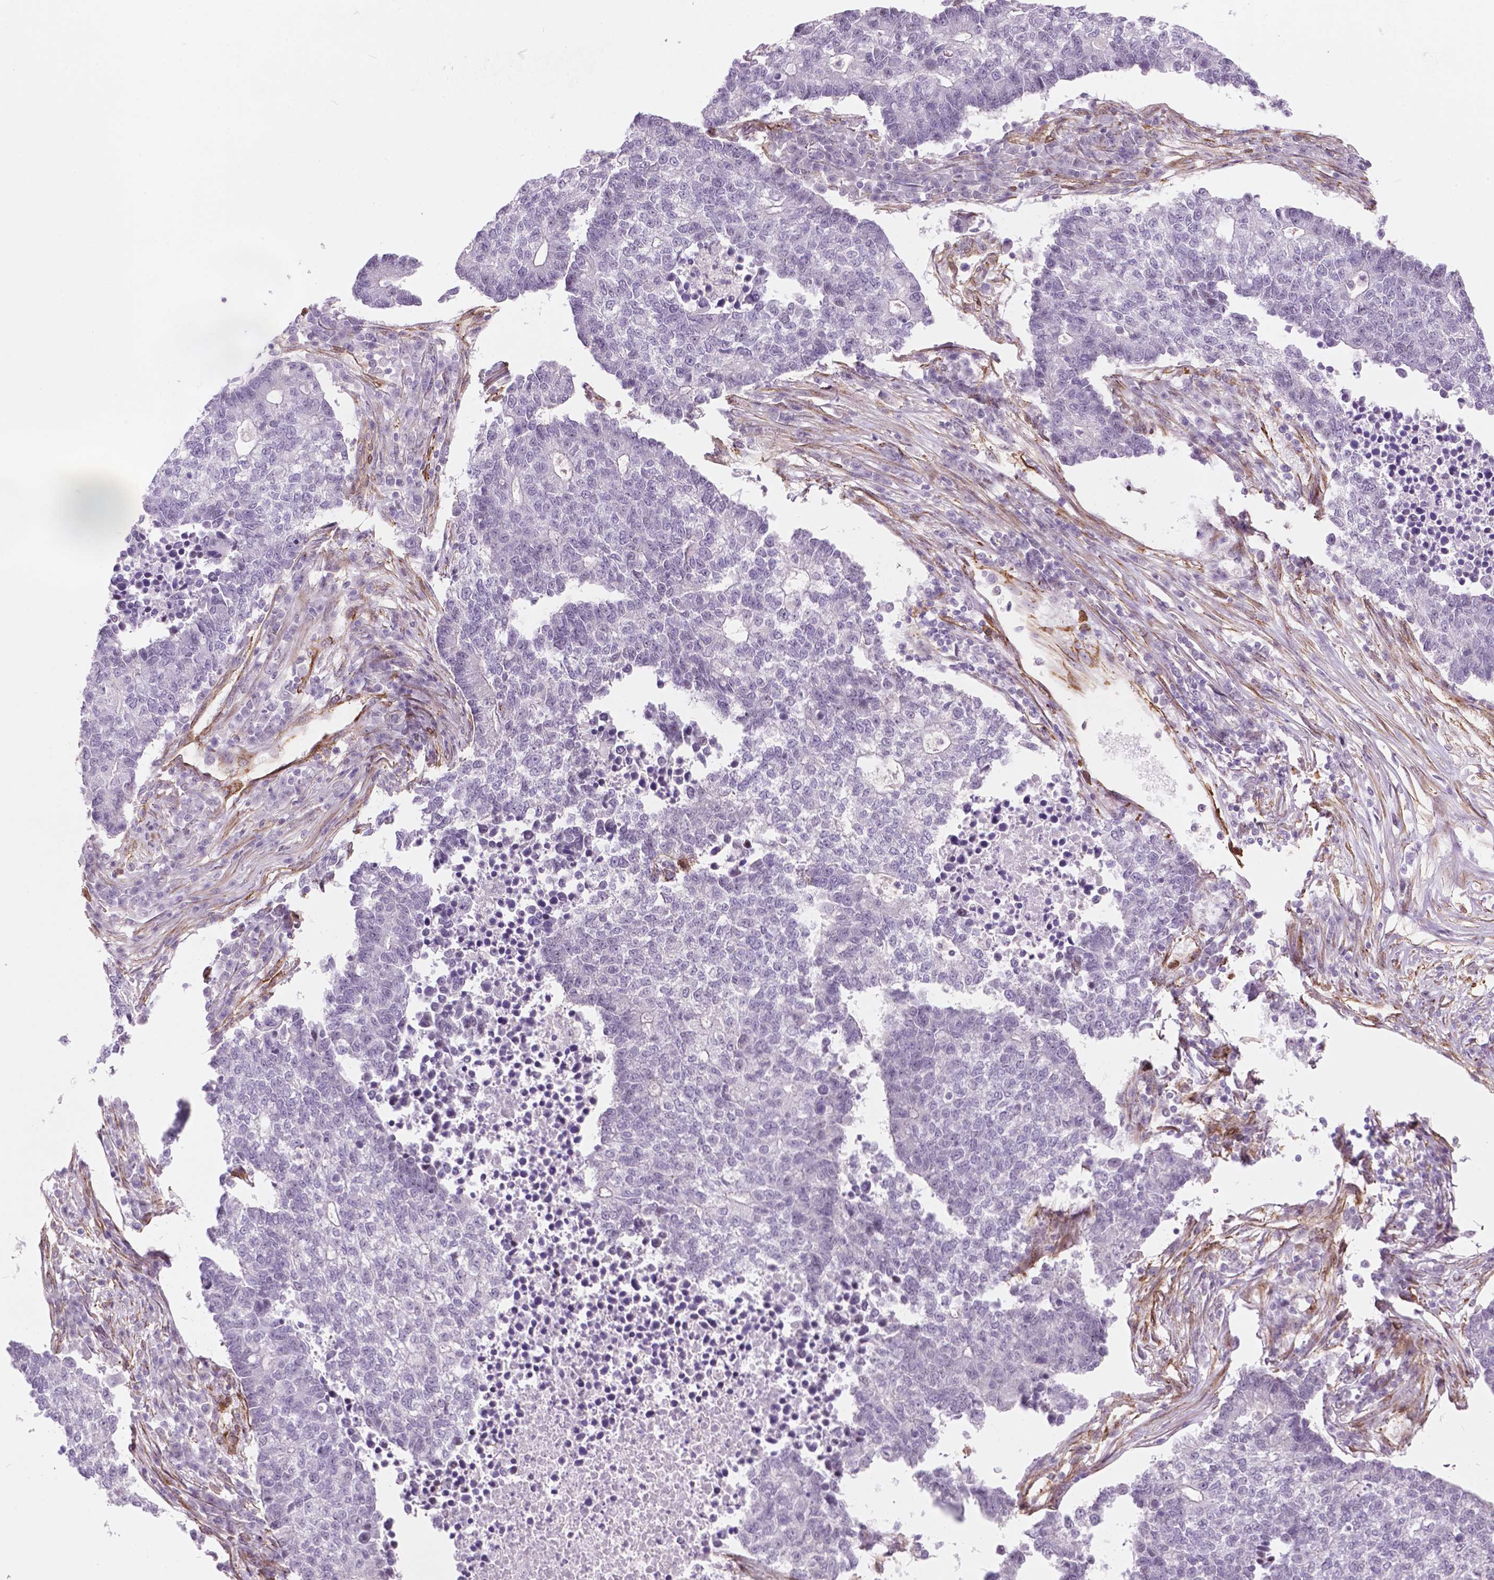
{"staining": {"intensity": "negative", "quantity": "none", "location": "none"}, "tissue": "lung cancer", "cell_type": "Tumor cells", "image_type": "cancer", "snomed": [{"axis": "morphology", "description": "Adenocarcinoma, NOS"}, {"axis": "topography", "description": "Lung"}], "caption": "Lung cancer was stained to show a protein in brown. There is no significant positivity in tumor cells.", "gene": "EGFL8", "patient": {"sex": "male", "age": 57}}